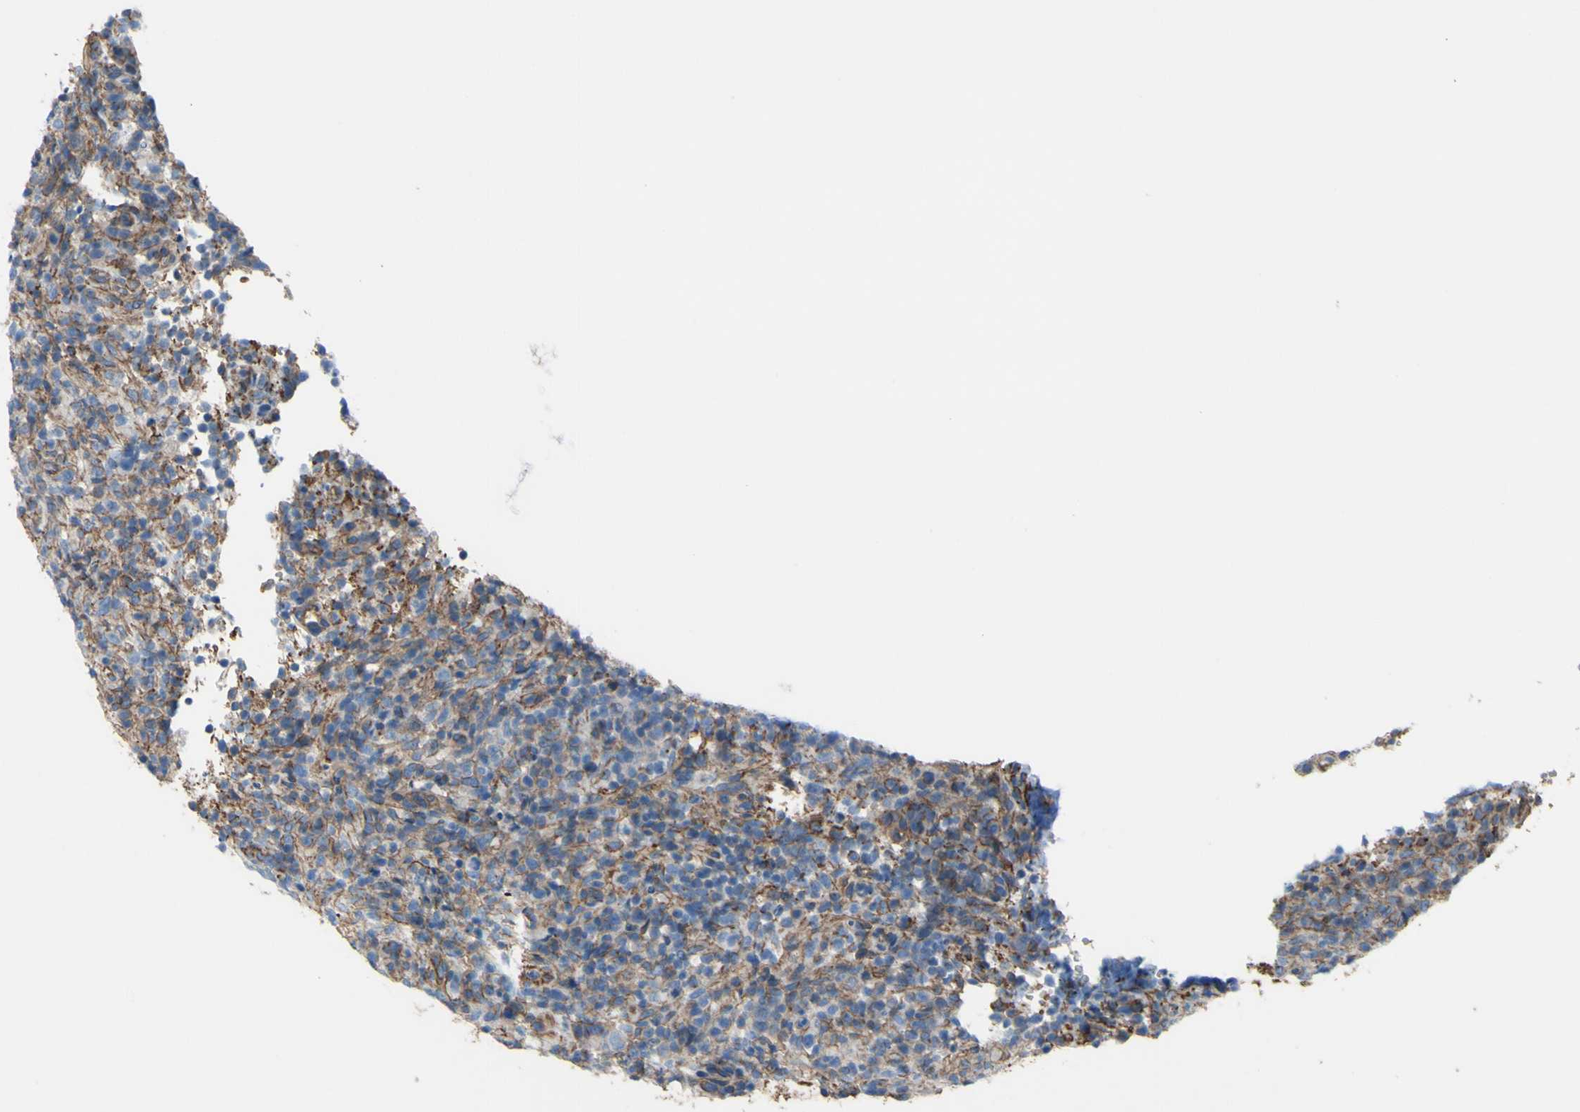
{"staining": {"intensity": "moderate", "quantity": ">75%", "location": "cytoplasmic/membranous"}, "tissue": "lymphoma", "cell_type": "Tumor cells", "image_type": "cancer", "snomed": [{"axis": "morphology", "description": "Malignant lymphoma, non-Hodgkin's type, High grade"}, {"axis": "topography", "description": "Lymph node"}], "caption": "Protein expression analysis of human high-grade malignant lymphoma, non-Hodgkin's type reveals moderate cytoplasmic/membranous expression in approximately >75% of tumor cells. The staining was performed using DAB, with brown indicating positive protein expression. Nuclei are stained blue with hematoxylin.", "gene": "TPBG", "patient": {"sex": "female", "age": 76}}